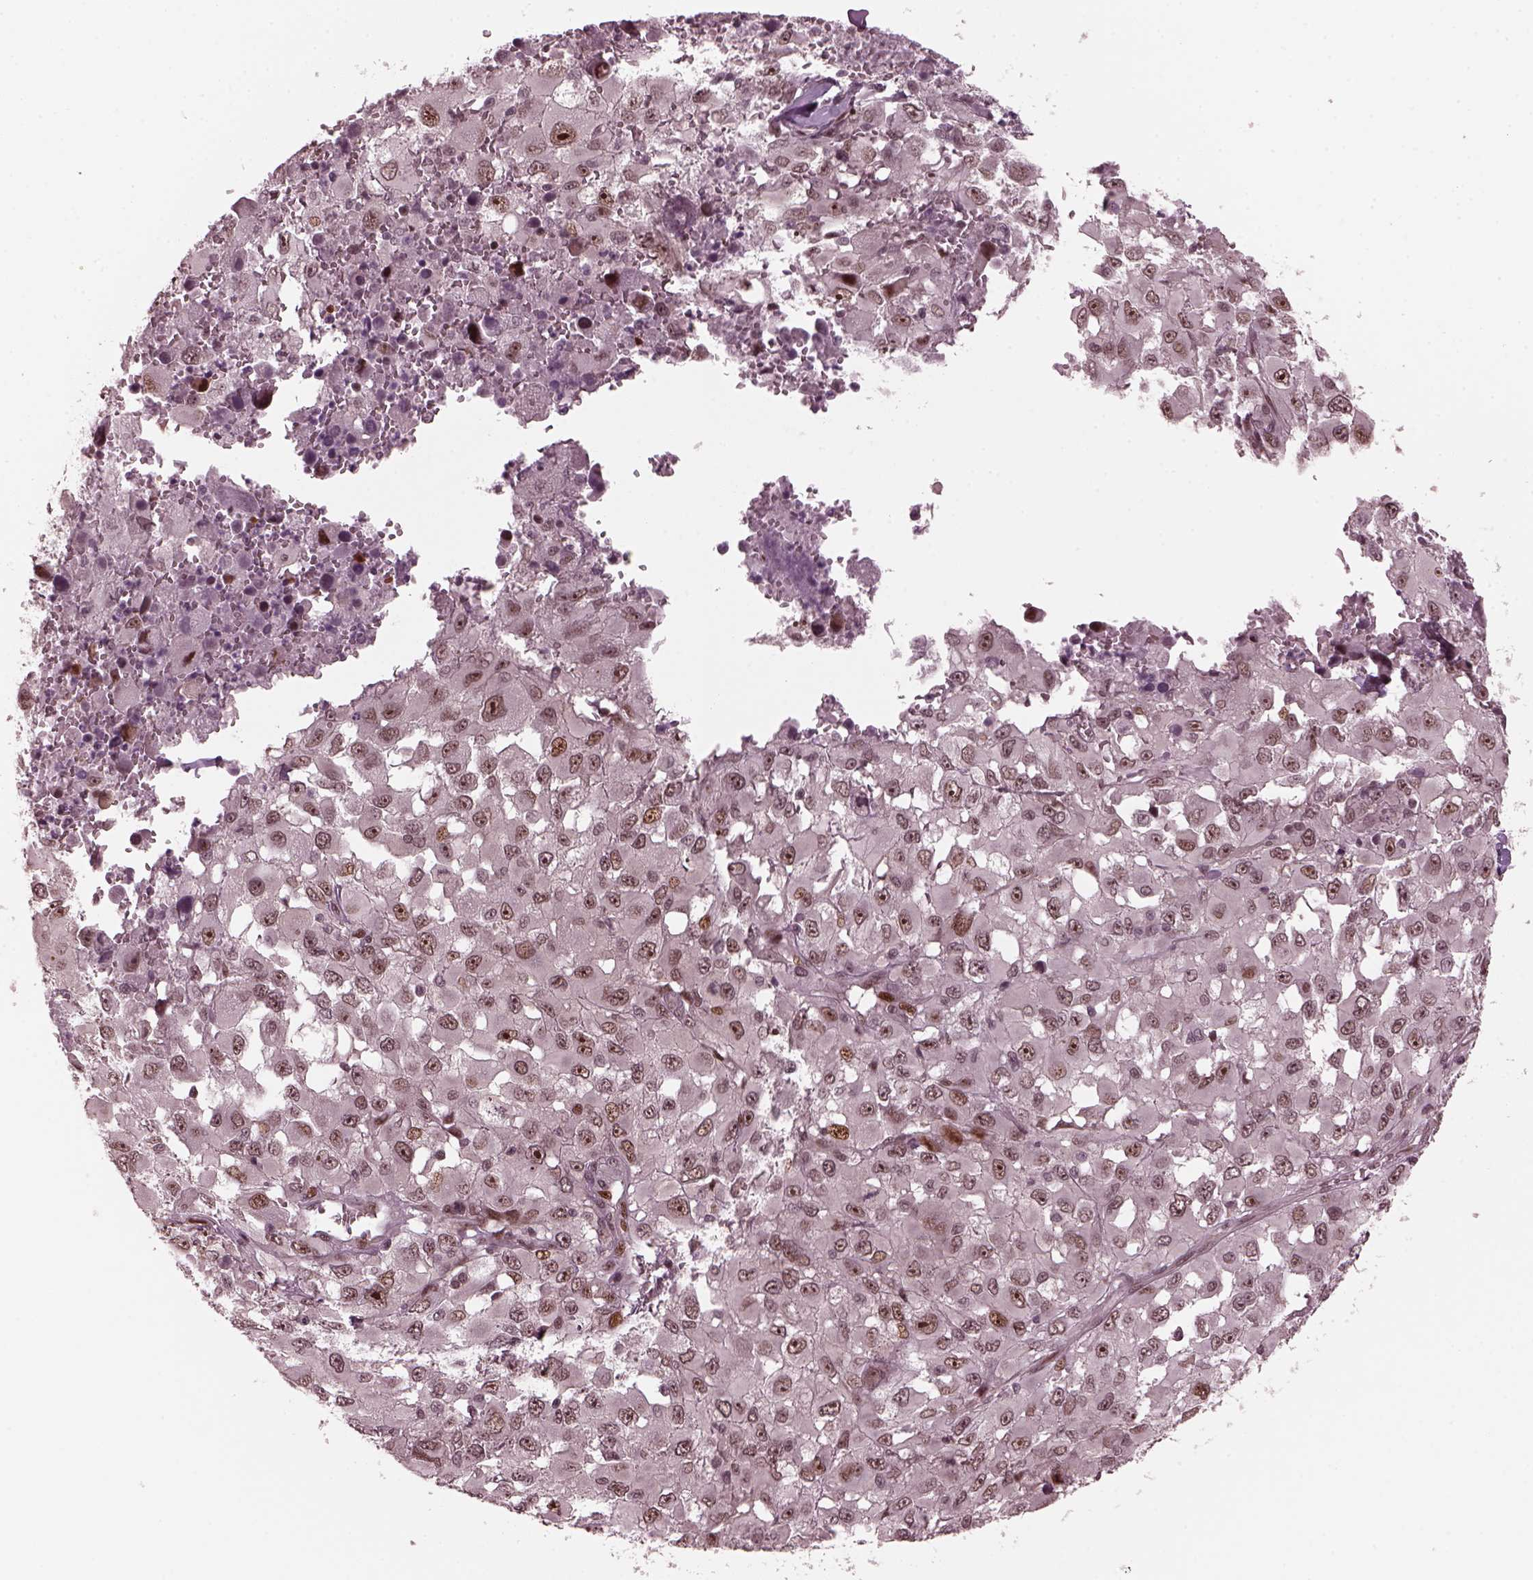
{"staining": {"intensity": "moderate", "quantity": "25%-75%", "location": "nuclear"}, "tissue": "melanoma", "cell_type": "Tumor cells", "image_type": "cancer", "snomed": [{"axis": "morphology", "description": "Malignant melanoma, Metastatic site"}, {"axis": "topography", "description": "Lymph node"}], "caption": "Moderate nuclear staining is appreciated in about 25%-75% of tumor cells in malignant melanoma (metastatic site).", "gene": "TRIB3", "patient": {"sex": "male", "age": 50}}